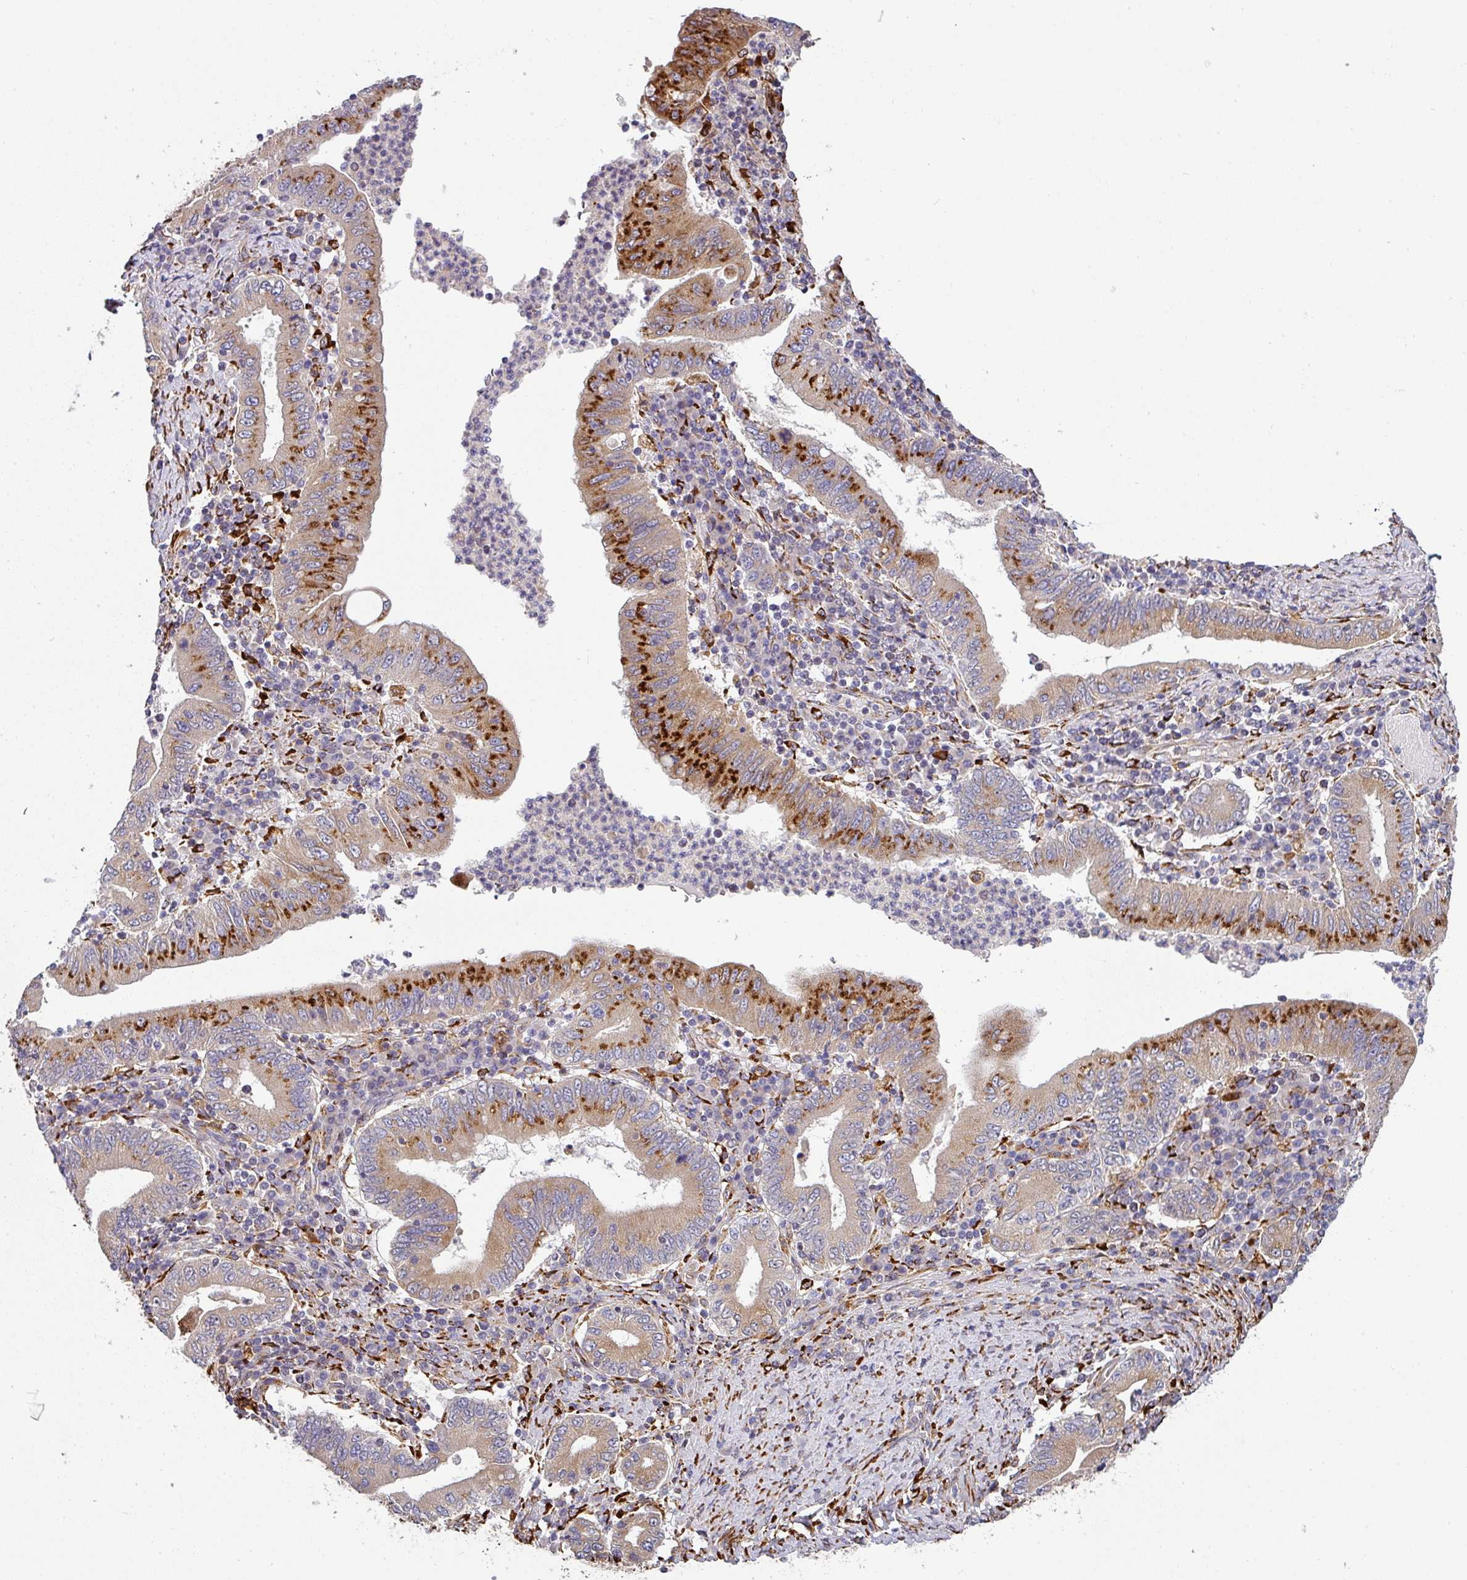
{"staining": {"intensity": "strong", "quantity": "25%-75%", "location": "cytoplasmic/membranous"}, "tissue": "stomach cancer", "cell_type": "Tumor cells", "image_type": "cancer", "snomed": [{"axis": "morphology", "description": "Normal tissue, NOS"}, {"axis": "morphology", "description": "Adenocarcinoma, NOS"}, {"axis": "topography", "description": "Esophagus"}, {"axis": "topography", "description": "Stomach, upper"}, {"axis": "topography", "description": "Peripheral nerve tissue"}], "caption": "This is a micrograph of immunohistochemistry (IHC) staining of stomach cancer (adenocarcinoma), which shows strong positivity in the cytoplasmic/membranous of tumor cells.", "gene": "ZNF268", "patient": {"sex": "male", "age": 62}}